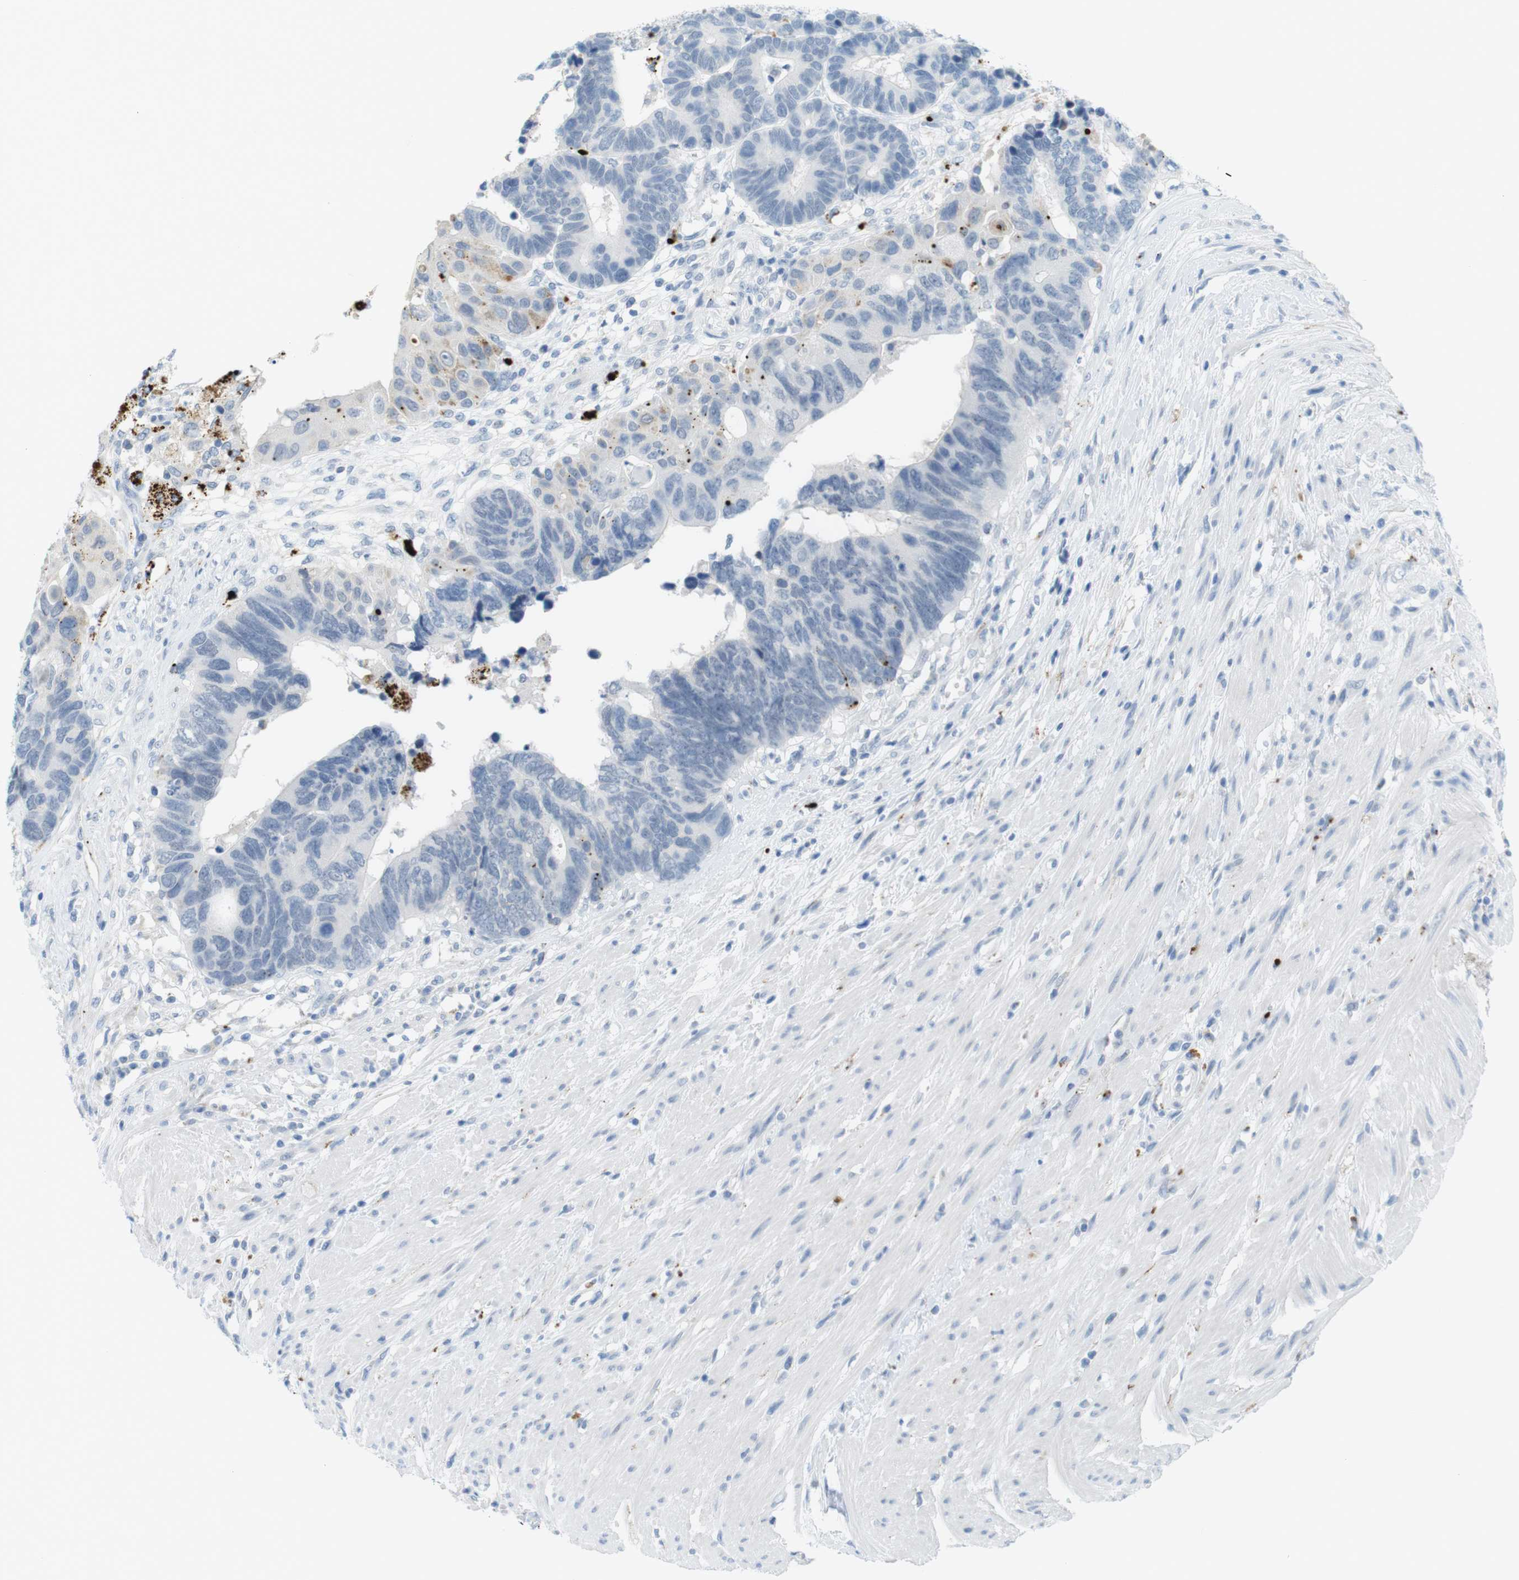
{"staining": {"intensity": "negative", "quantity": "none", "location": "none"}, "tissue": "colorectal cancer", "cell_type": "Tumor cells", "image_type": "cancer", "snomed": [{"axis": "morphology", "description": "Adenocarcinoma, NOS"}, {"axis": "topography", "description": "Rectum"}], "caption": "IHC image of human colorectal cancer (adenocarcinoma) stained for a protein (brown), which shows no expression in tumor cells.", "gene": "YIPF1", "patient": {"sex": "male", "age": 51}}